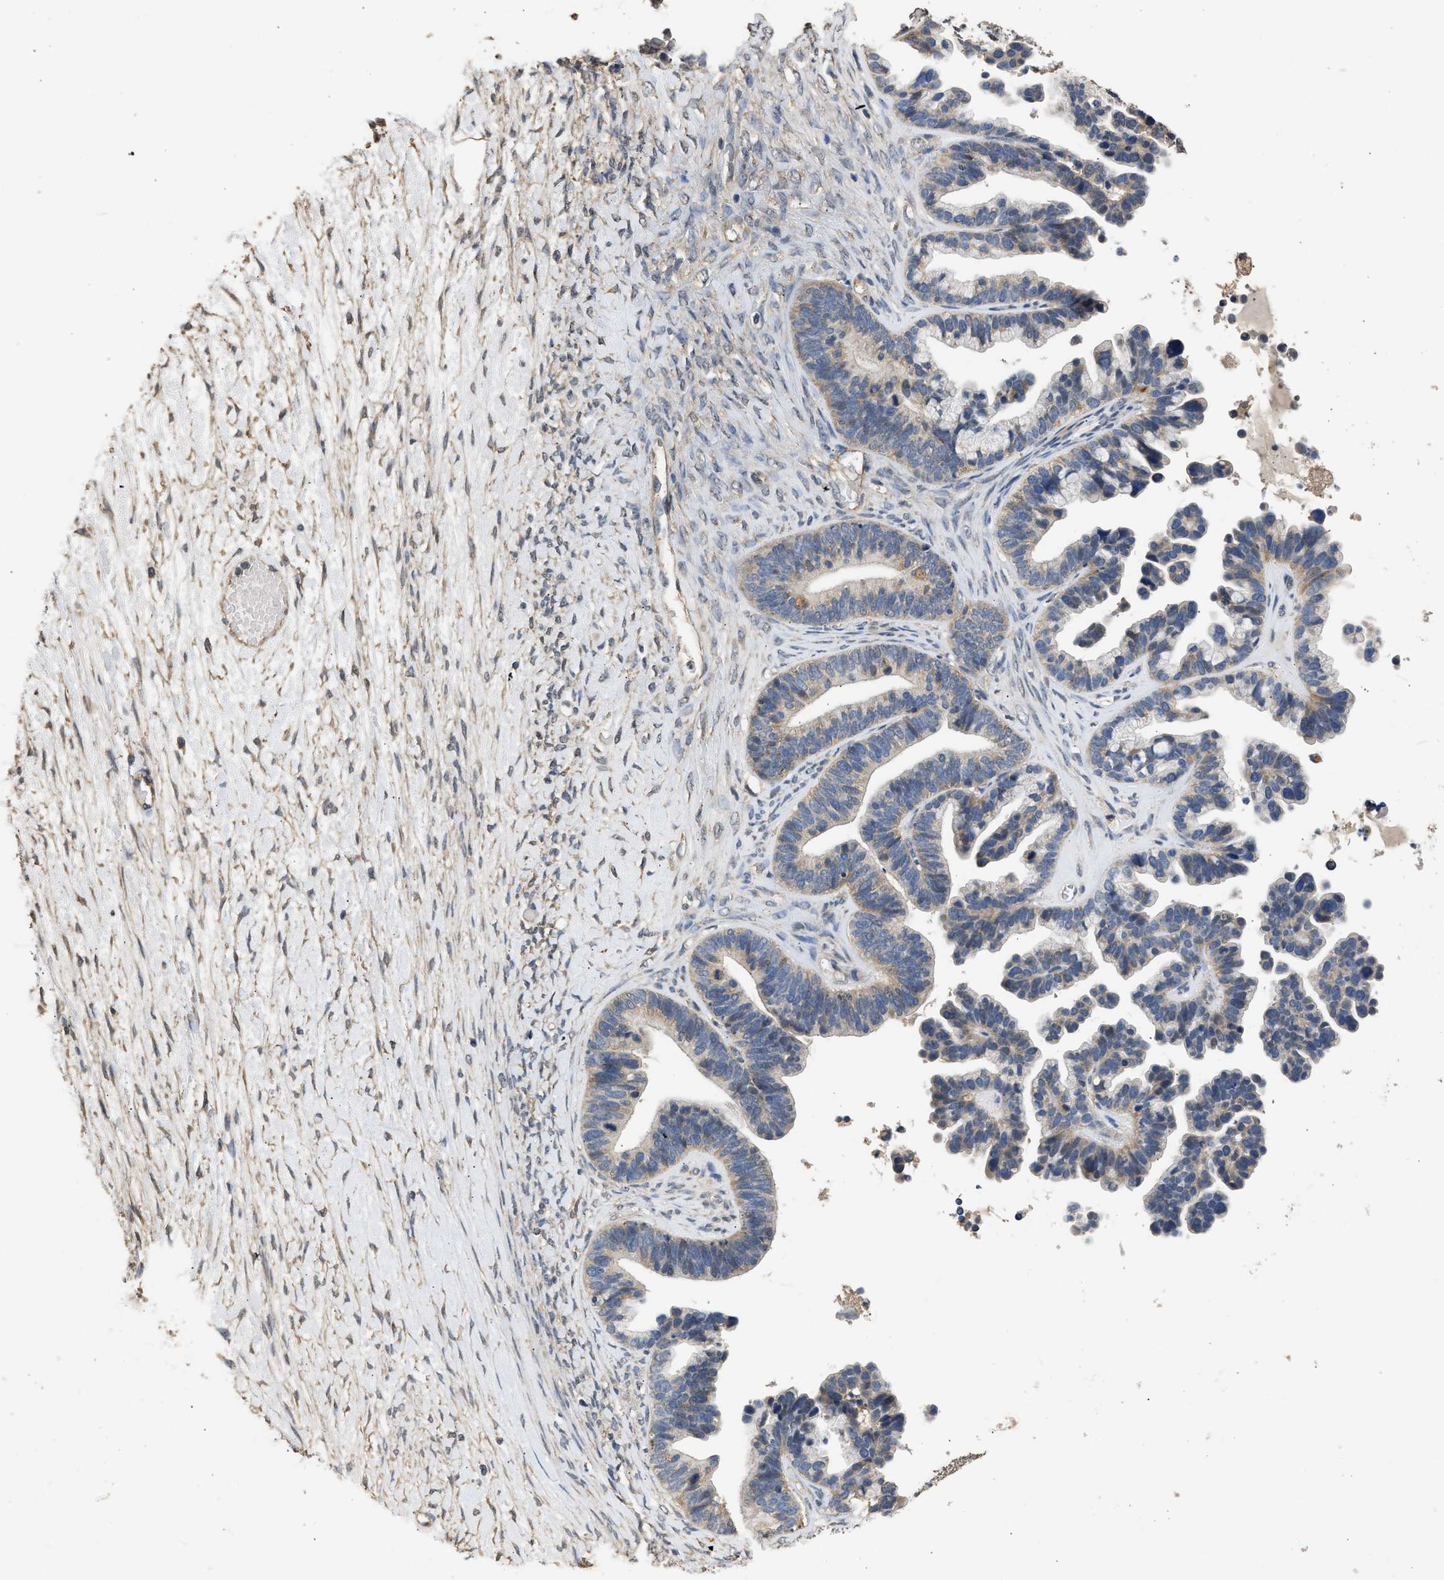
{"staining": {"intensity": "moderate", "quantity": "<25%", "location": "cytoplasmic/membranous"}, "tissue": "ovarian cancer", "cell_type": "Tumor cells", "image_type": "cancer", "snomed": [{"axis": "morphology", "description": "Cystadenocarcinoma, serous, NOS"}, {"axis": "topography", "description": "Ovary"}], "caption": "Immunohistochemistry (IHC) of ovarian serous cystadenocarcinoma displays low levels of moderate cytoplasmic/membranous positivity in approximately <25% of tumor cells.", "gene": "SPINT2", "patient": {"sex": "female", "age": 56}}